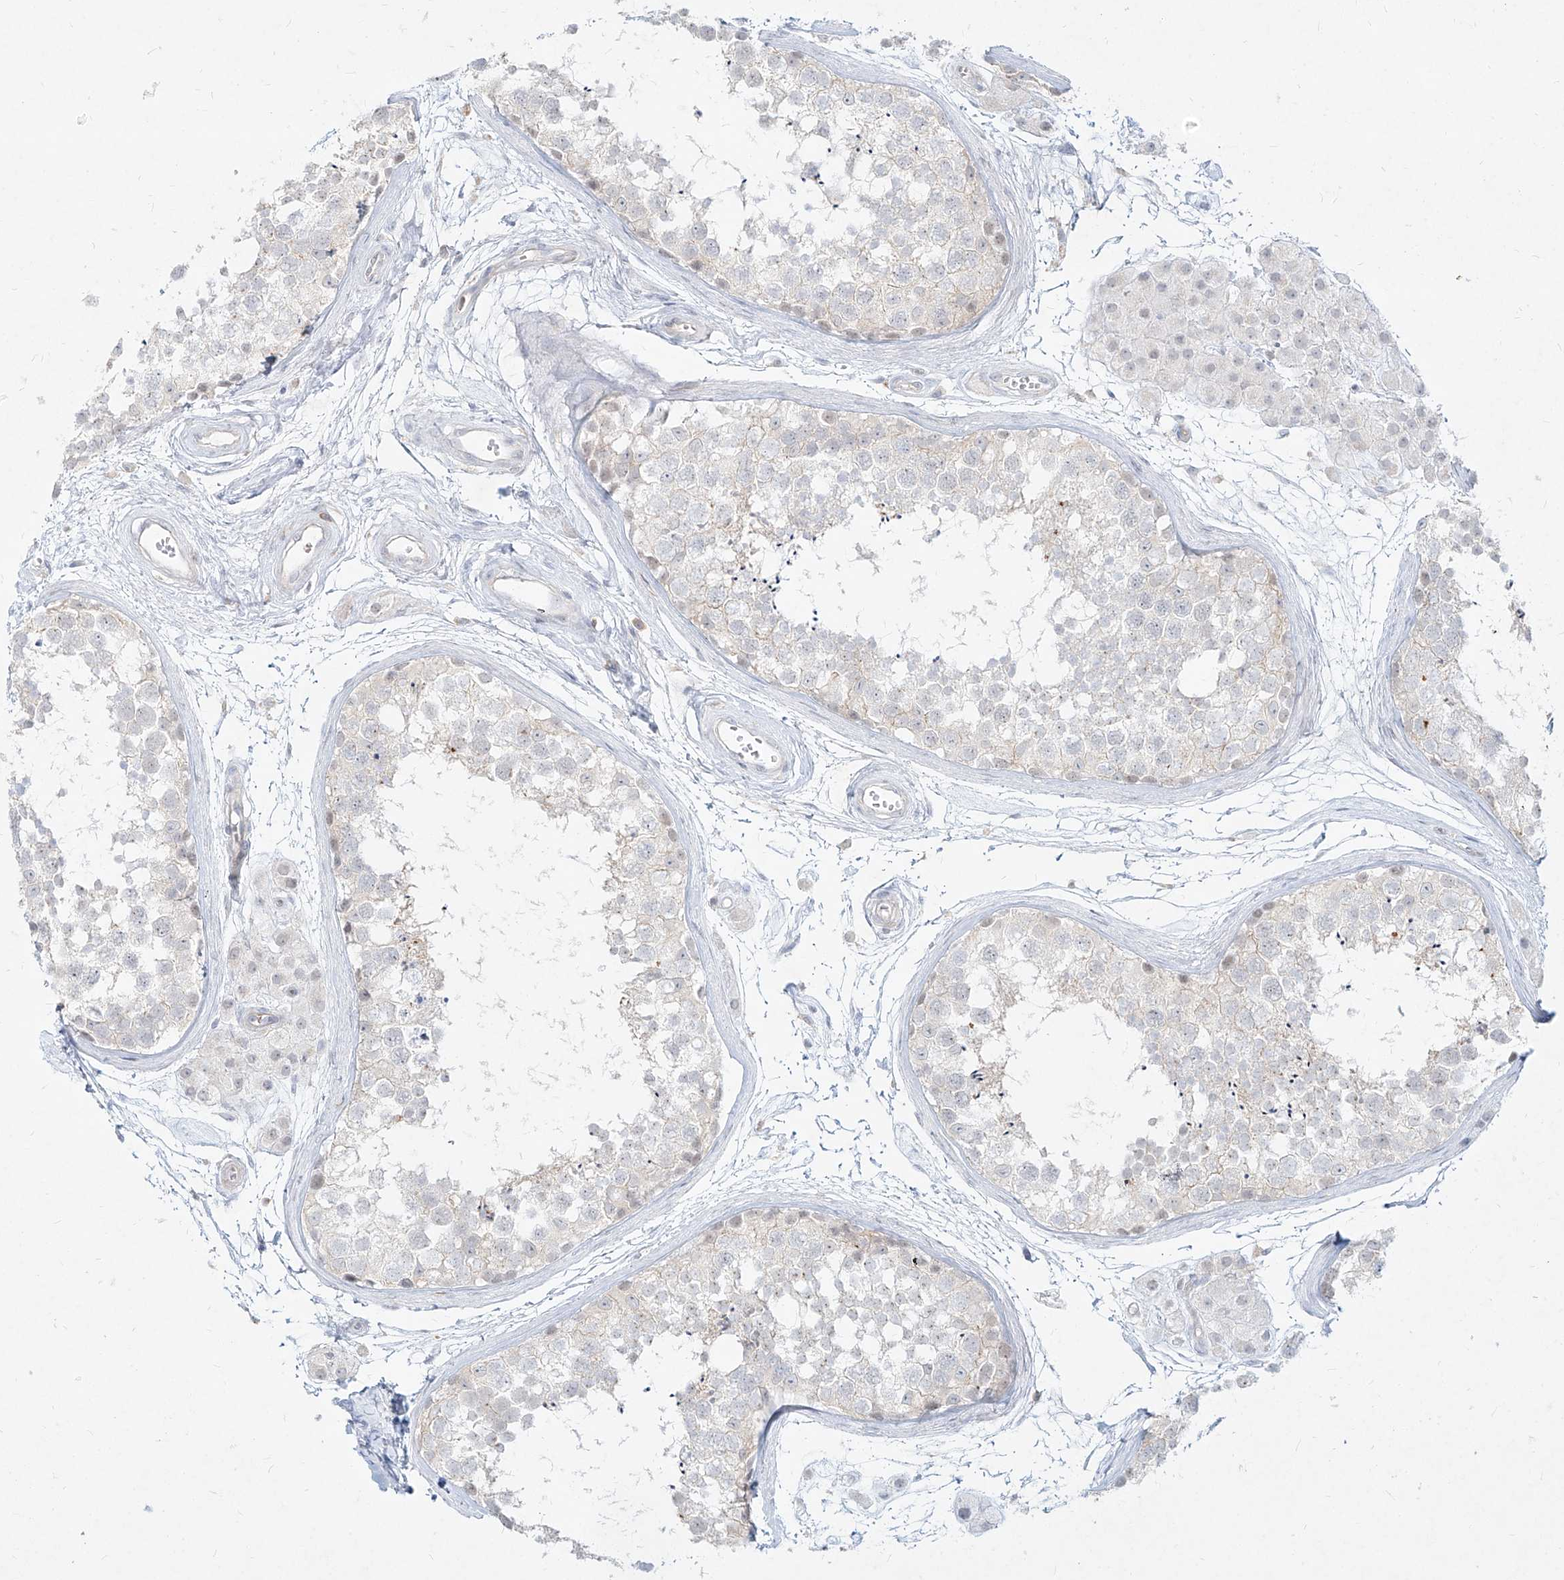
{"staining": {"intensity": "weak", "quantity": "<25%", "location": "cytoplasmic/membranous"}, "tissue": "testis", "cell_type": "Cells in seminiferous ducts", "image_type": "normal", "snomed": [{"axis": "morphology", "description": "Normal tissue, NOS"}, {"axis": "topography", "description": "Testis"}], "caption": "Human testis stained for a protein using IHC exhibits no positivity in cells in seminiferous ducts.", "gene": "SLC2A12", "patient": {"sex": "male", "age": 56}}